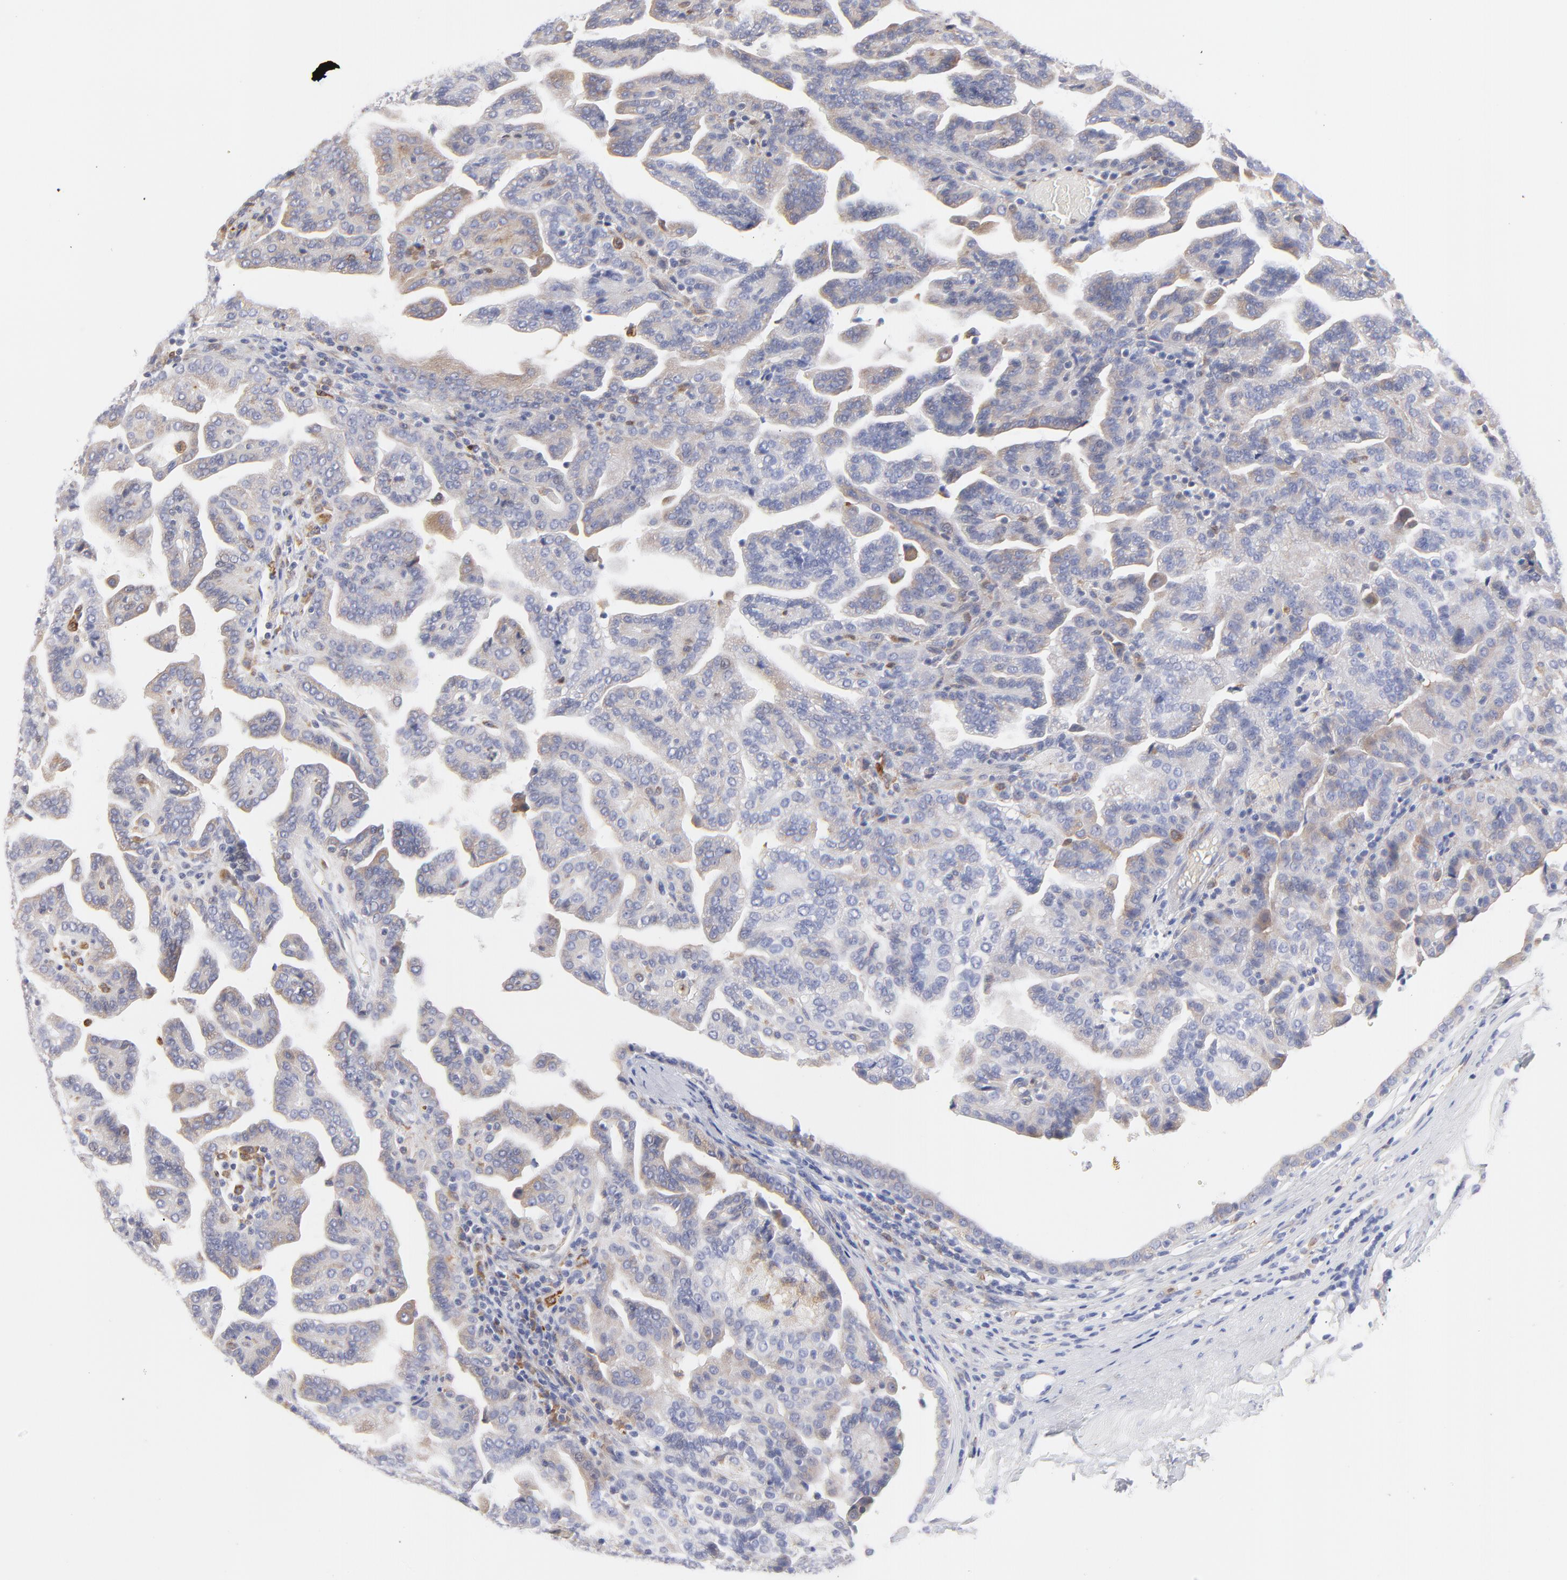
{"staining": {"intensity": "weak", "quantity": ">75%", "location": "cytoplasmic/membranous"}, "tissue": "renal cancer", "cell_type": "Tumor cells", "image_type": "cancer", "snomed": [{"axis": "morphology", "description": "Adenocarcinoma, NOS"}, {"axis": "topography", "description": "Kidney"}], "caption": "The histopathology image demonstrates a brown stain indicating the presence of a protein in the cytoplasmic/membranous of tumor cells in adenocarcinoma (renal).", "gene": "MOSPD2", "patient": {"sex": "male", "age": 61}}